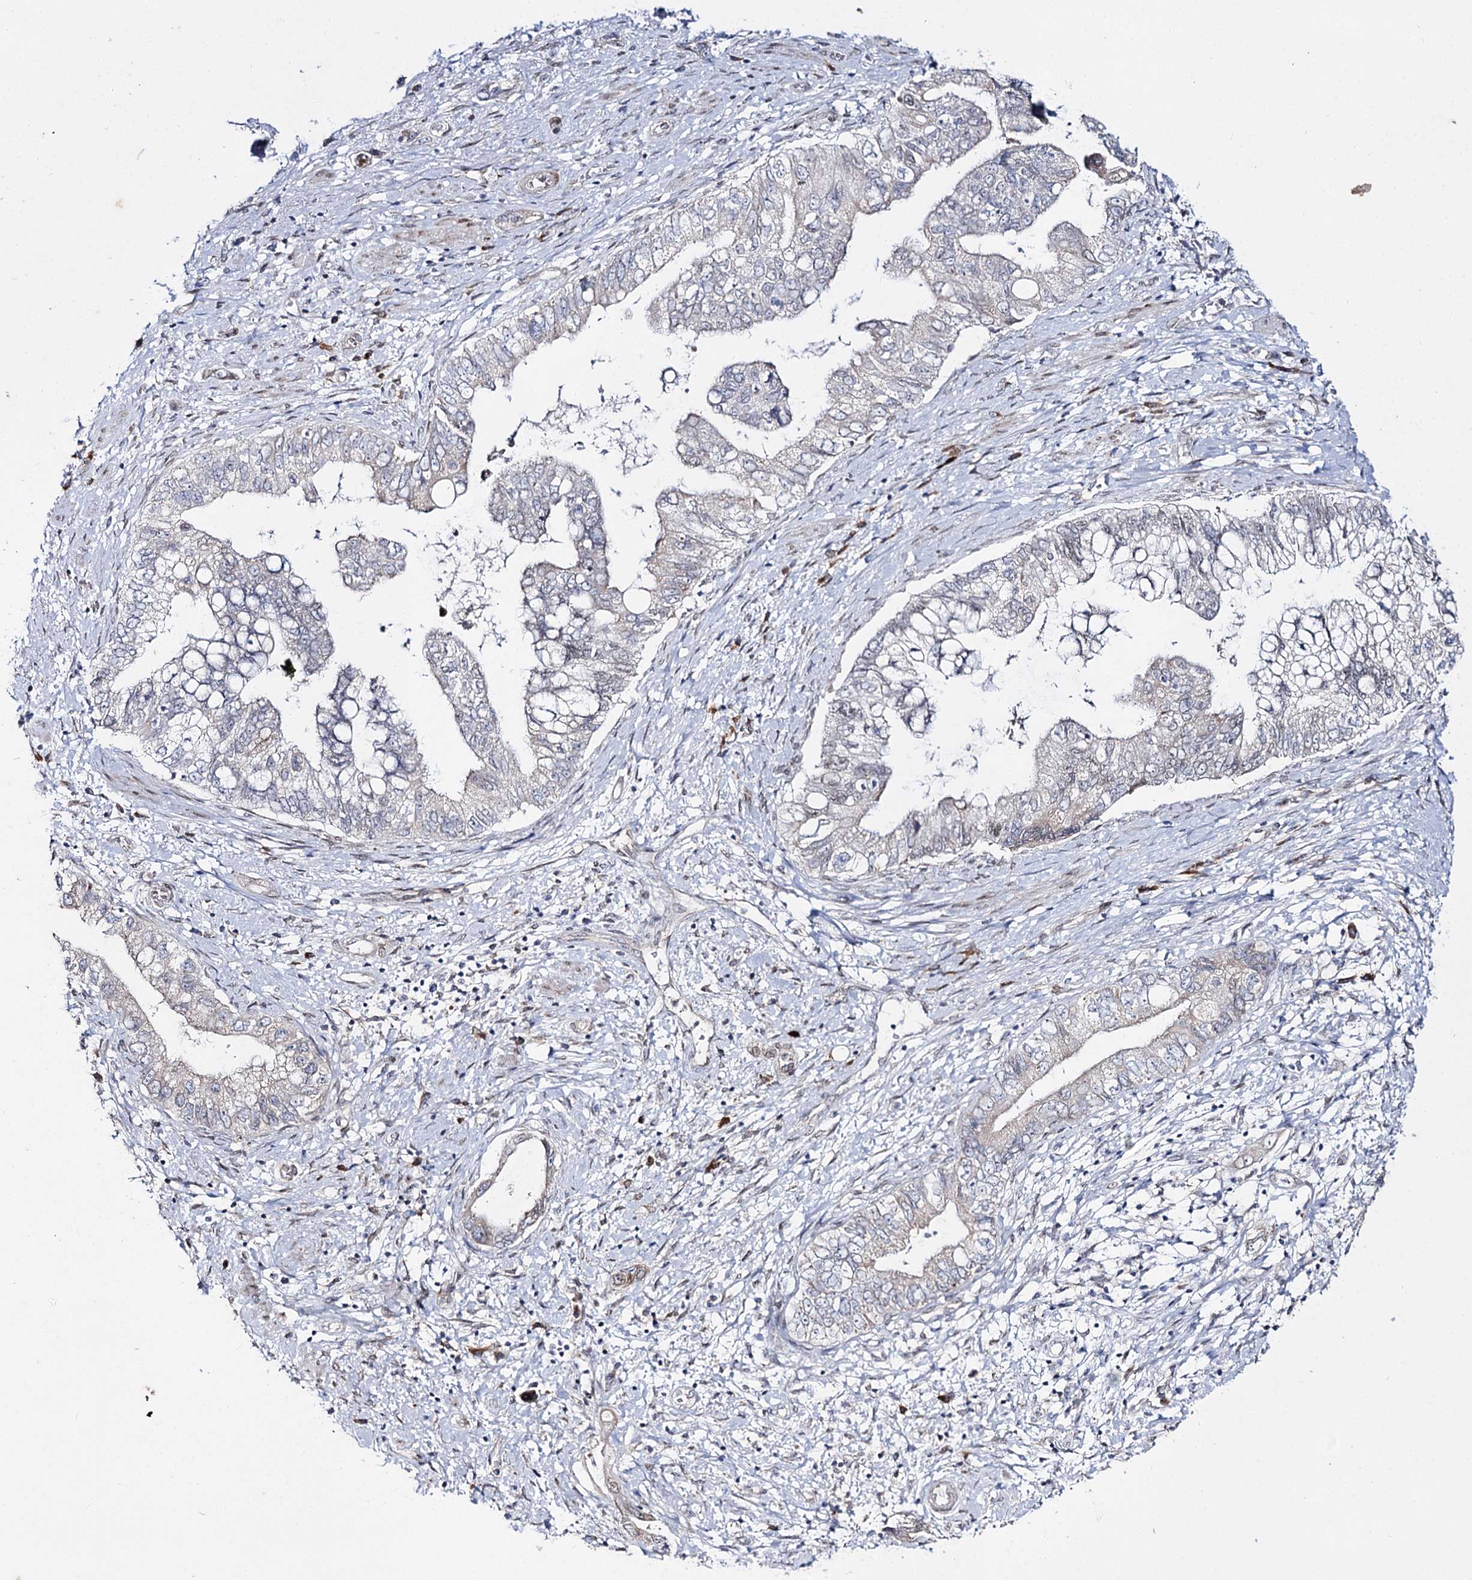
{"staining": {"intensity": "negative", "quantity": "none", "location": "none"}, "tissue": "pancreatic cancer", "cell_type": "Tumor cells", "image_type": "cancer", "snomed": [{"axis": "morphology", "description": "Adenocarcinoma, NOS"}, {"axis": "topography", "description": "Pancreas"}], "caption": "The micrograph demonstrates no staining of tumor cells in pancreatic cancer.", "gene": "C11orf80", "patient": {"sex": "female", "age": 73}}